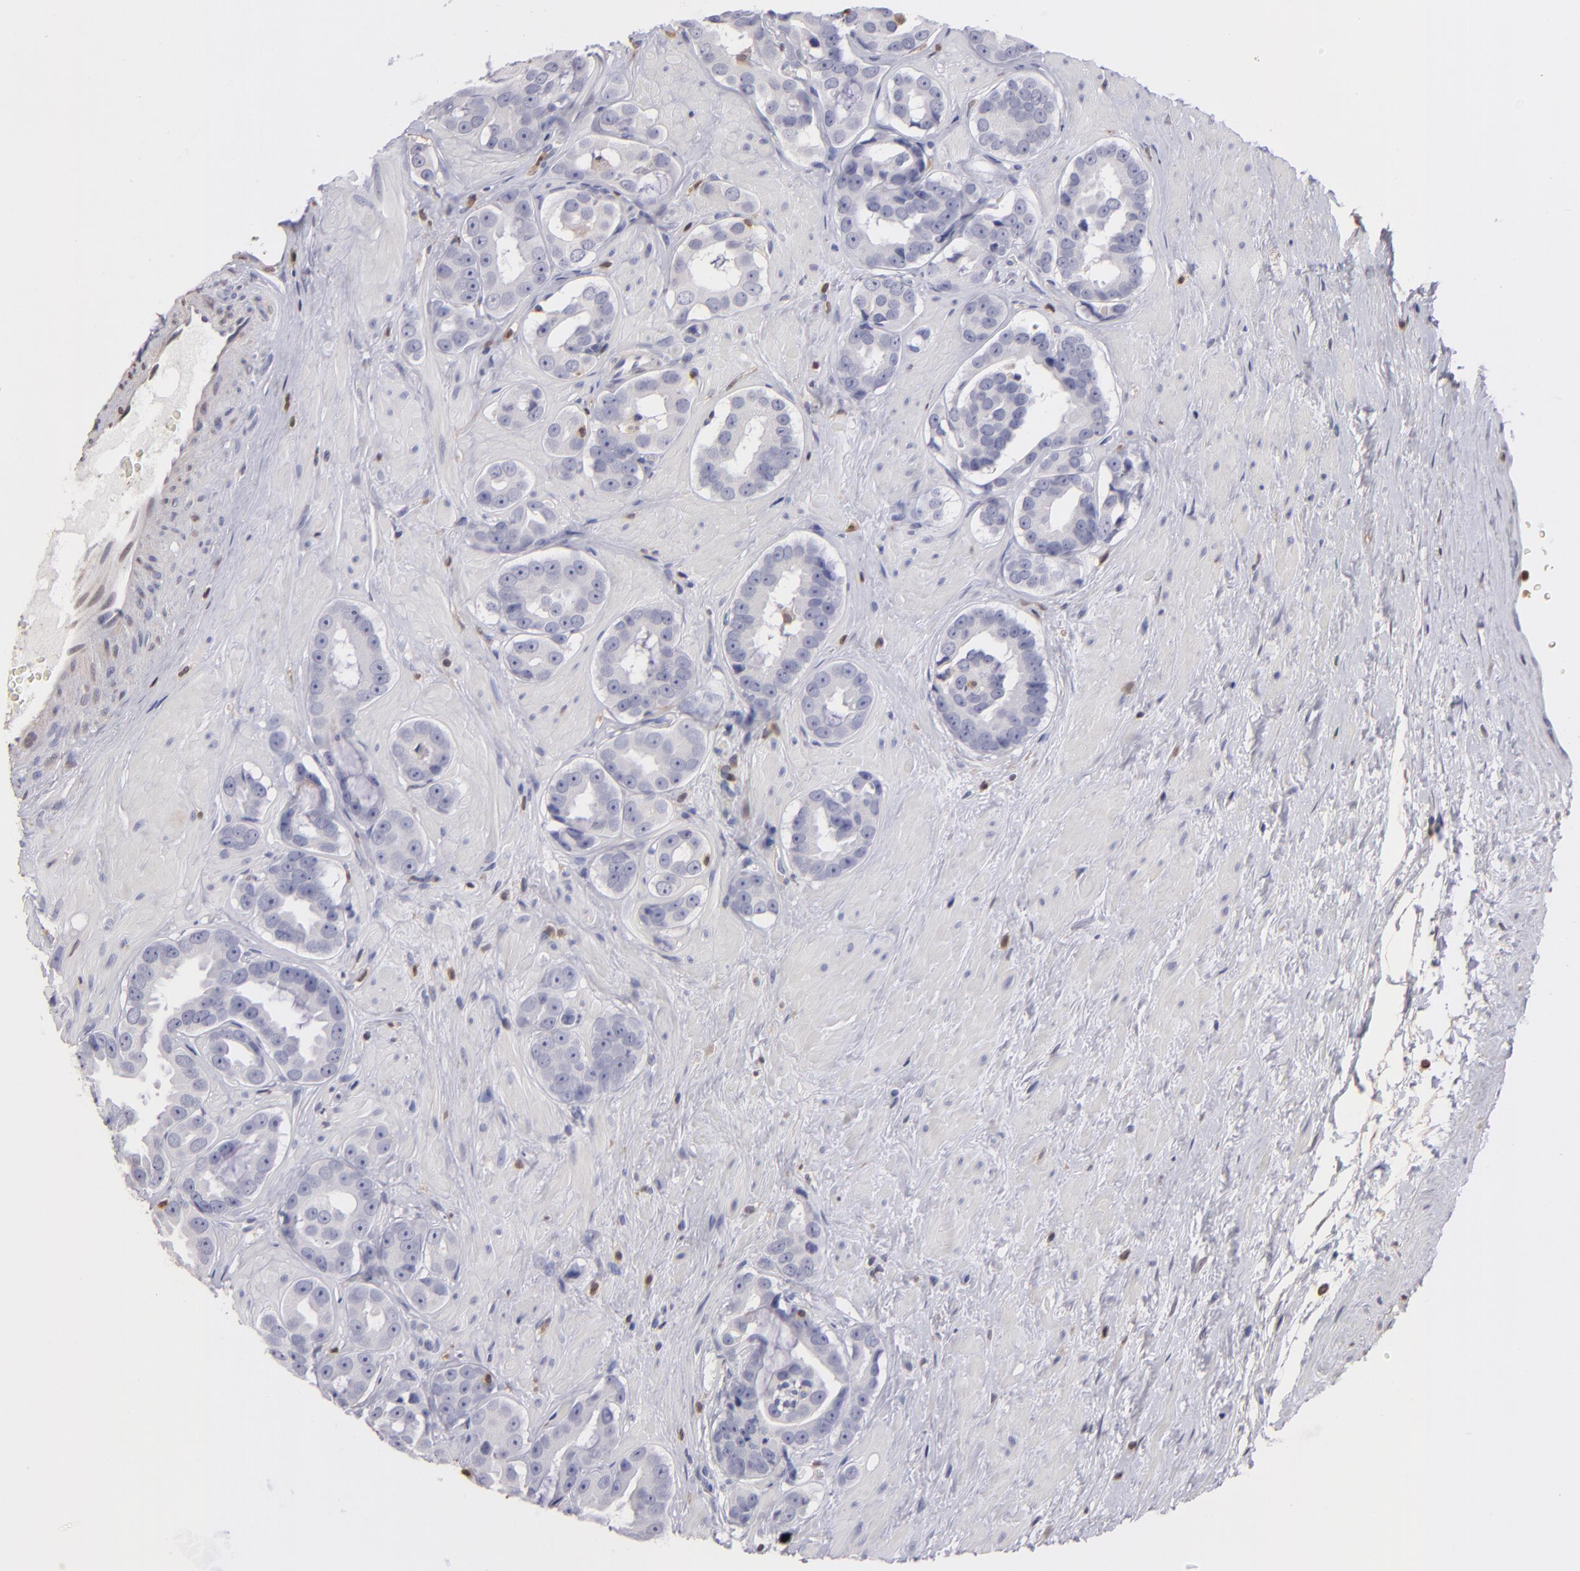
{"staining": {"intensity": "negative", "quantity": "none", "location": "none"}, "tissue": "prostate cancer", "cell_type": "Tumor cells", "image_type": "cancer", "snomed": [{"axis": "morphology", "description": "Adenocarcinoma, Low grade"}, {"axis": "topography", "description": "Prostate"}], "caption": "Immunohistochemistry micrograph of neoplastic tissue: prostate low-grade adenocarcinoma stained with DAB (3,3'-diaminobenzidine) reveals no significant protein expression in tumor cells.", "gene": "S100A2", "patient": {"sex": "male", "age": 59}}